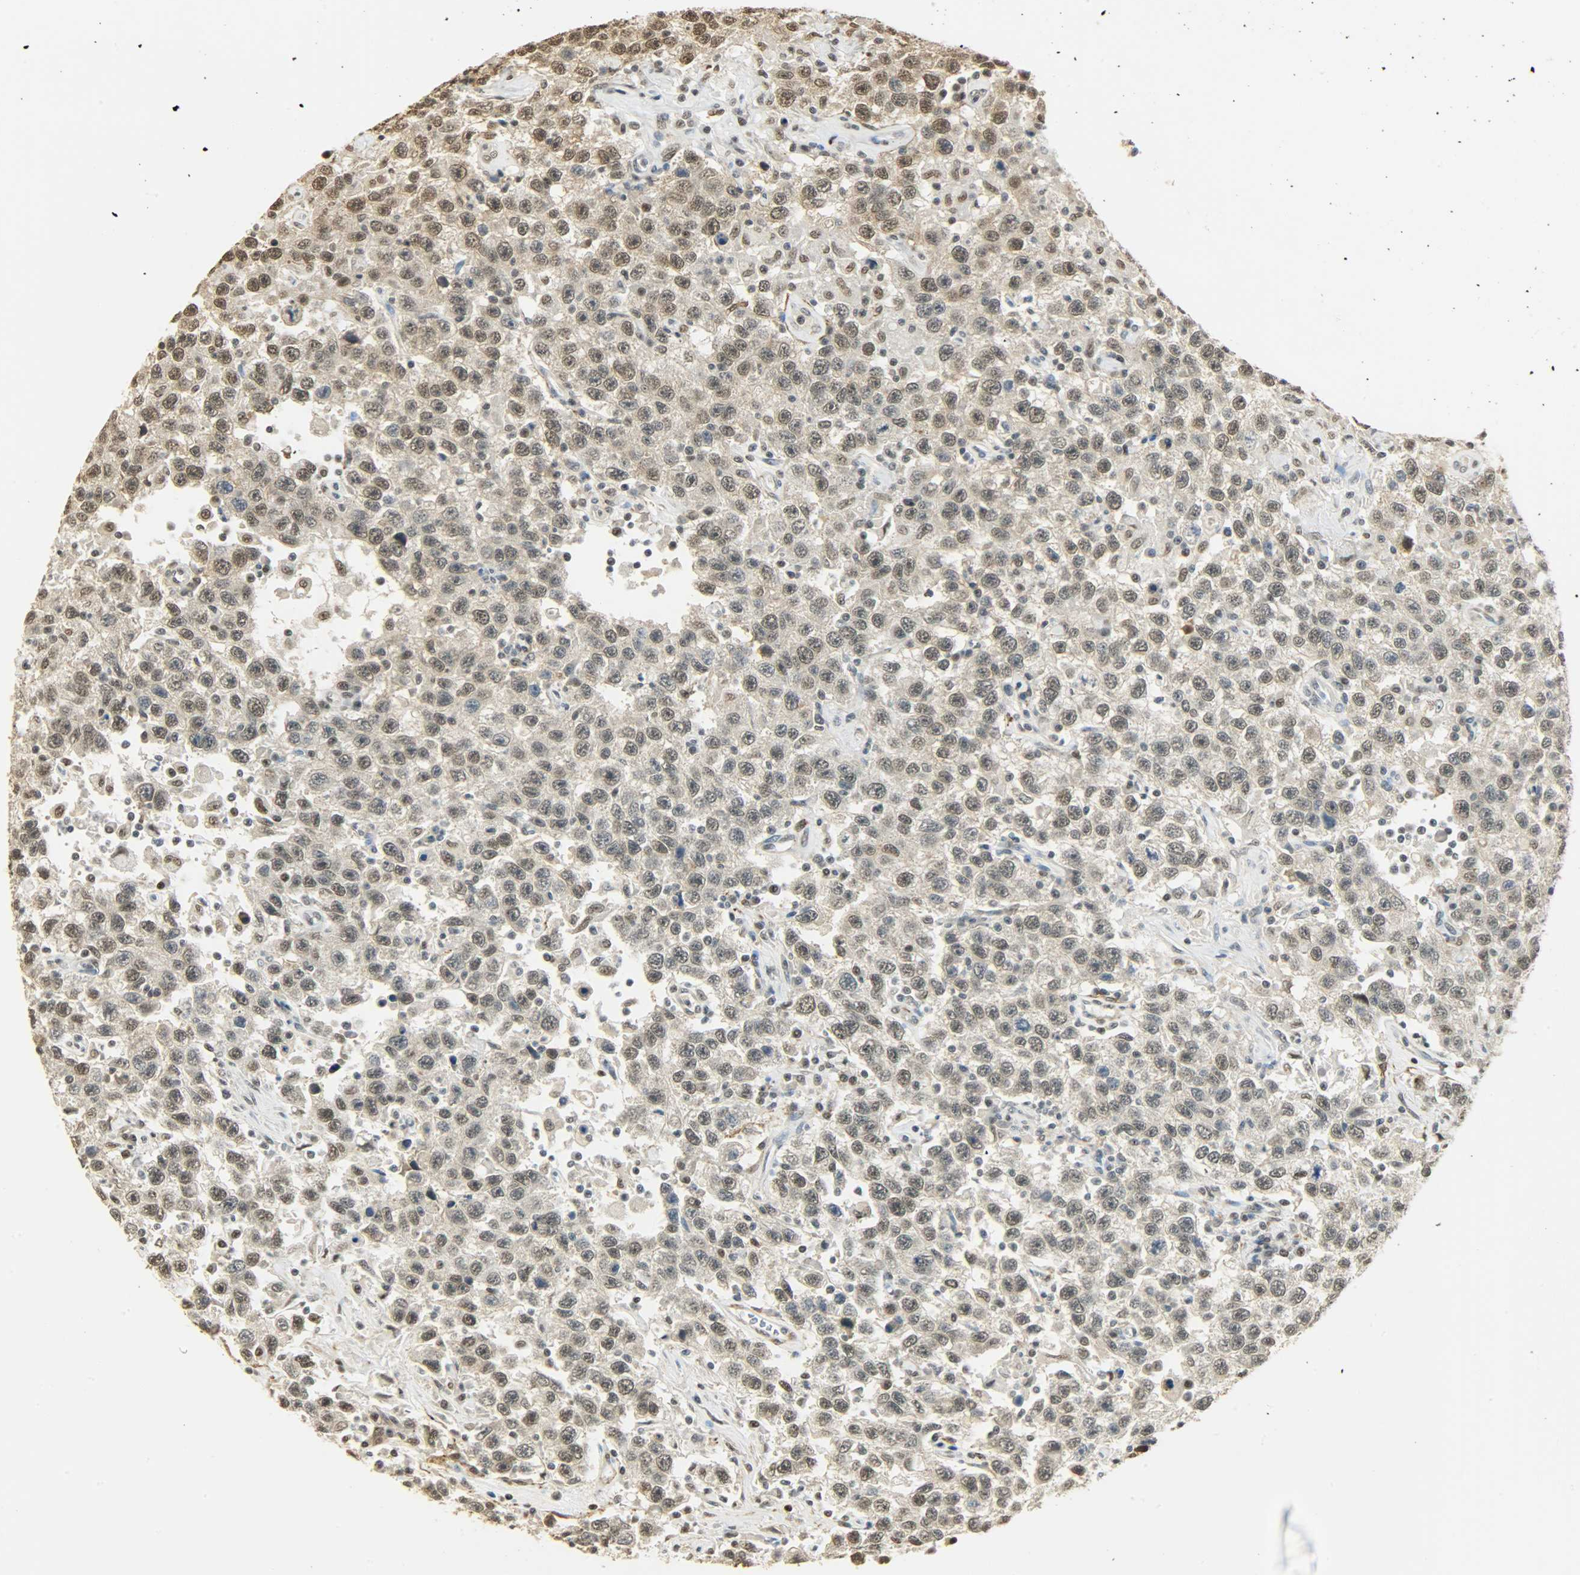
{"staining": {"intensity": "weak", "quantity": ">75%", "location": "nuclear"}, "tissue": "testis cancer", "cell_type": "Tumor cells", "image_type": "cancer", "snomed": [{"axis": "morphology", "description": "Seminoma, NOS"}, {"axis": "topography", "description": "Testis"}], "caption": "A micrograph of human testis cancer stained for a protein demonstrates weak nuclear brown staining in tumor cells. (Brightfield microscopy of DAB IHC at high magnification).", "gene": "NGFR", "patient": {"sex": "male", "age": 41}}